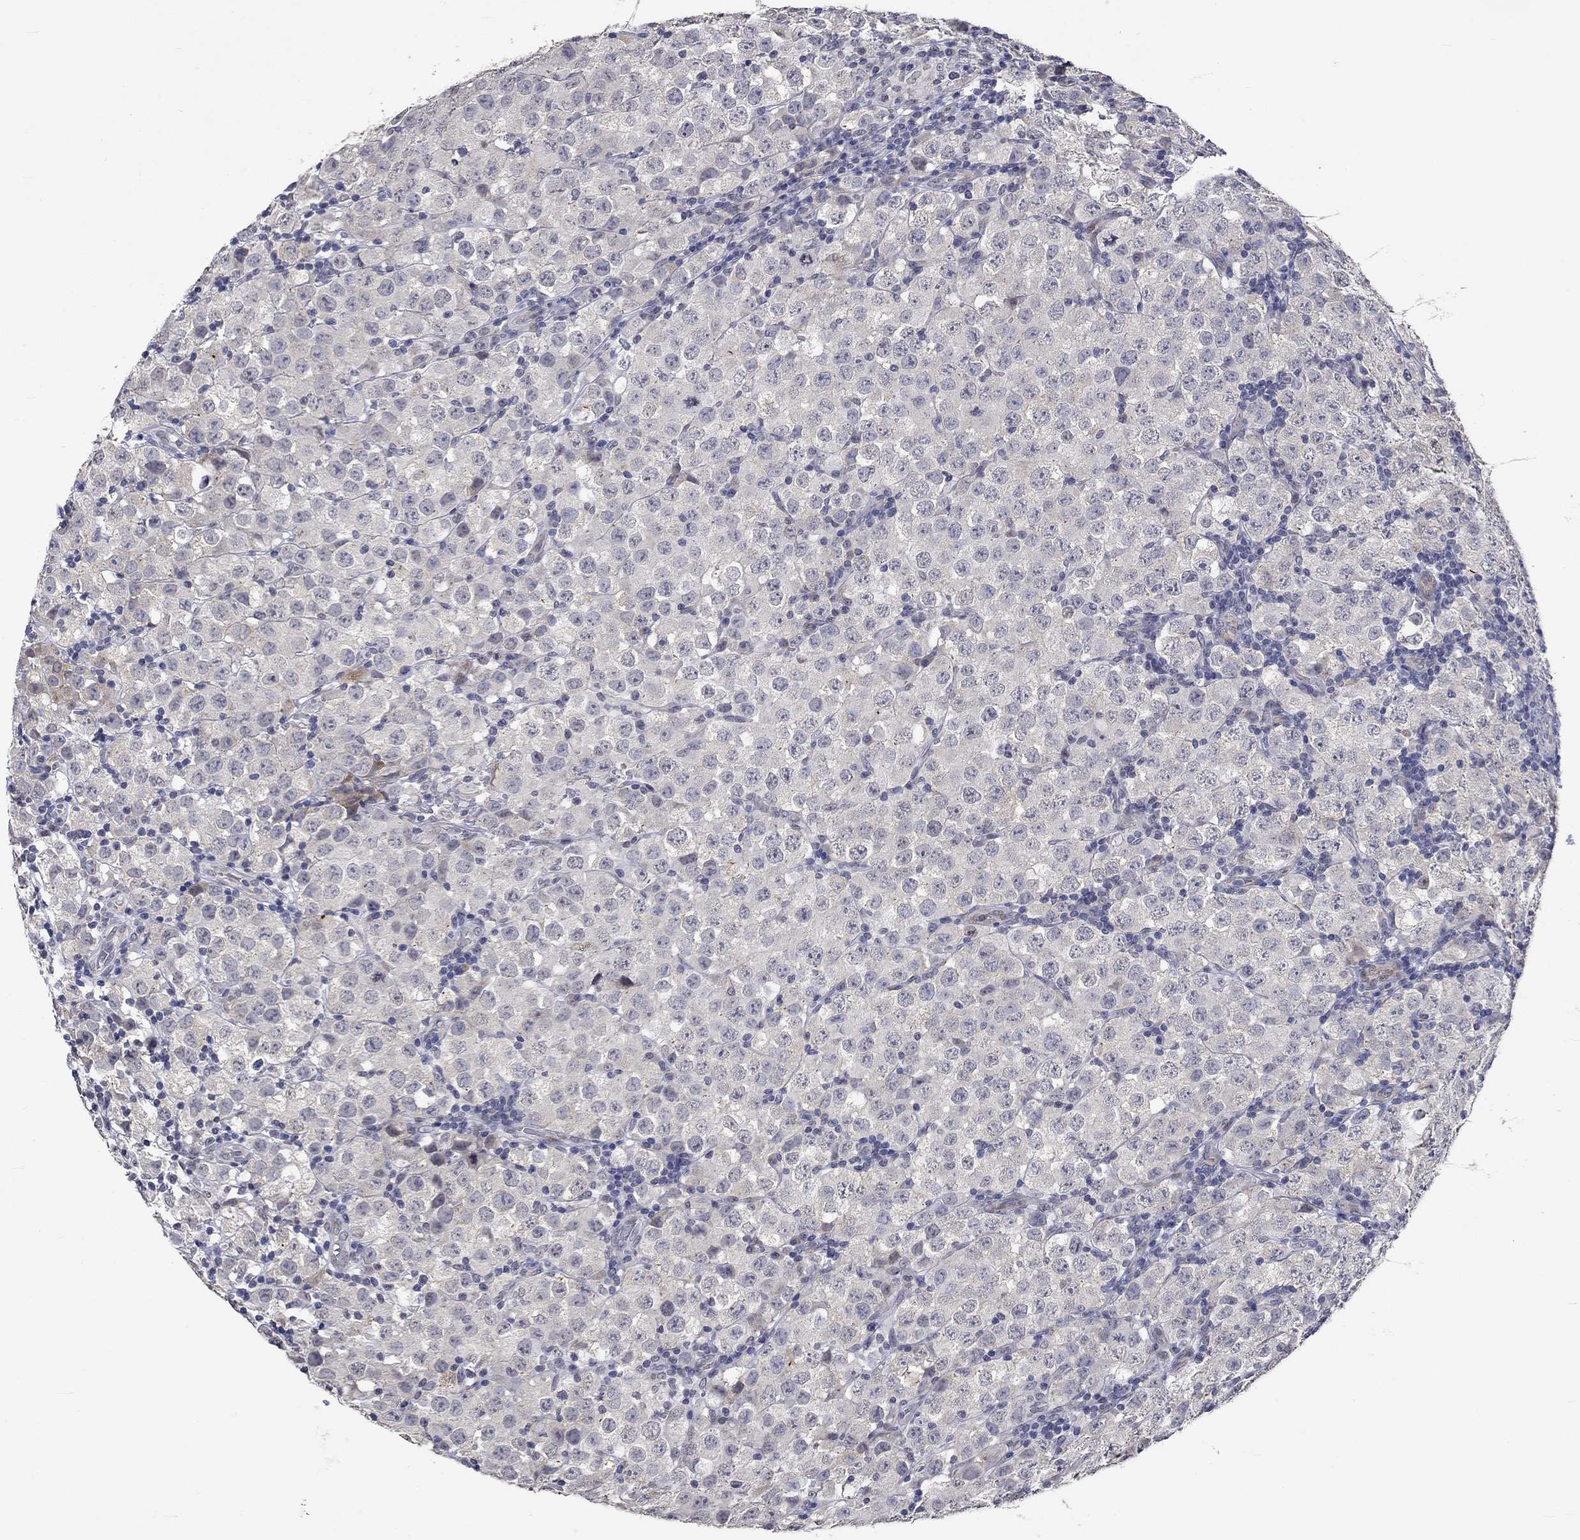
{"staining": {"intensity": "negative", "quantity": "none", "location": "none"}, "tissue": "testis cancer", "cell_type": "Tumor cells", "image_type": "cancer", "snomed": [{"axis": "morphology", "description": "Seminoma, NOS"}, {"axis": "topography", "description": "Testis"}], "caption": "Tumor cells show no significant protein positivity in testis cancer.", "gene": "DDX3Y", "patient": {"sex": "male", "age": 34}}